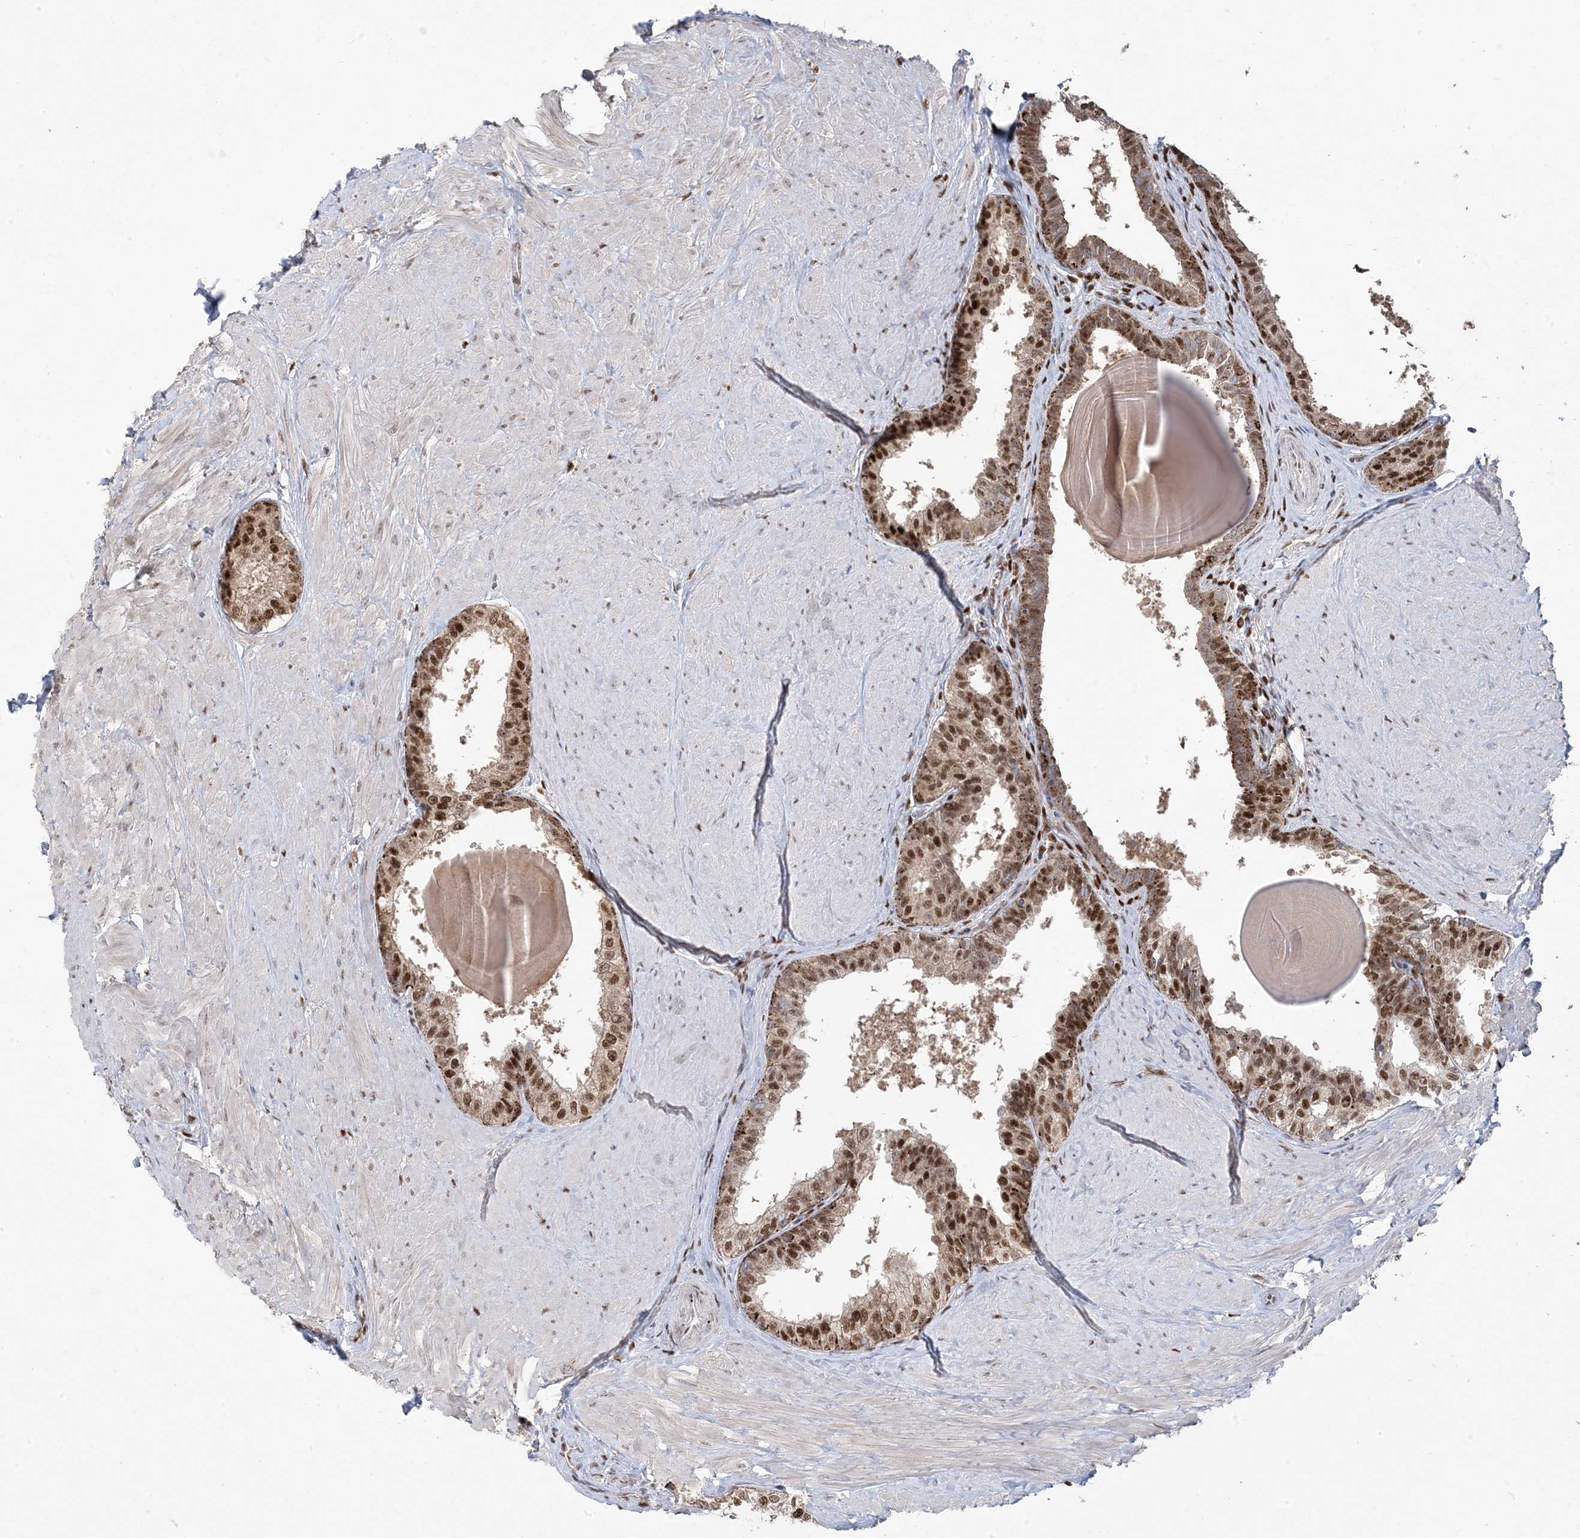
{"staining": {"intensity": "strong", "quantity": ">75%", "location": "nuclear"}, "tissue": "prostate", "cell_type": "Glandular cells", "image_type": "normal", "snomed": [{"axis": "morphology", "description": "Normal tissue, NOS"}, {"axis": "topography", "description": "Prostate"}], "caption": "Protein expression analysis of normal human prostate reveals strong nuclear positivity in about >75% of glandular cells. The protein is stained brown, and the nuclei are stained in blue (DAB IHC with brightfield microscopy, high magnification).", "gene": "PPOX", "patient": {"sex": "male", "age": 48}}